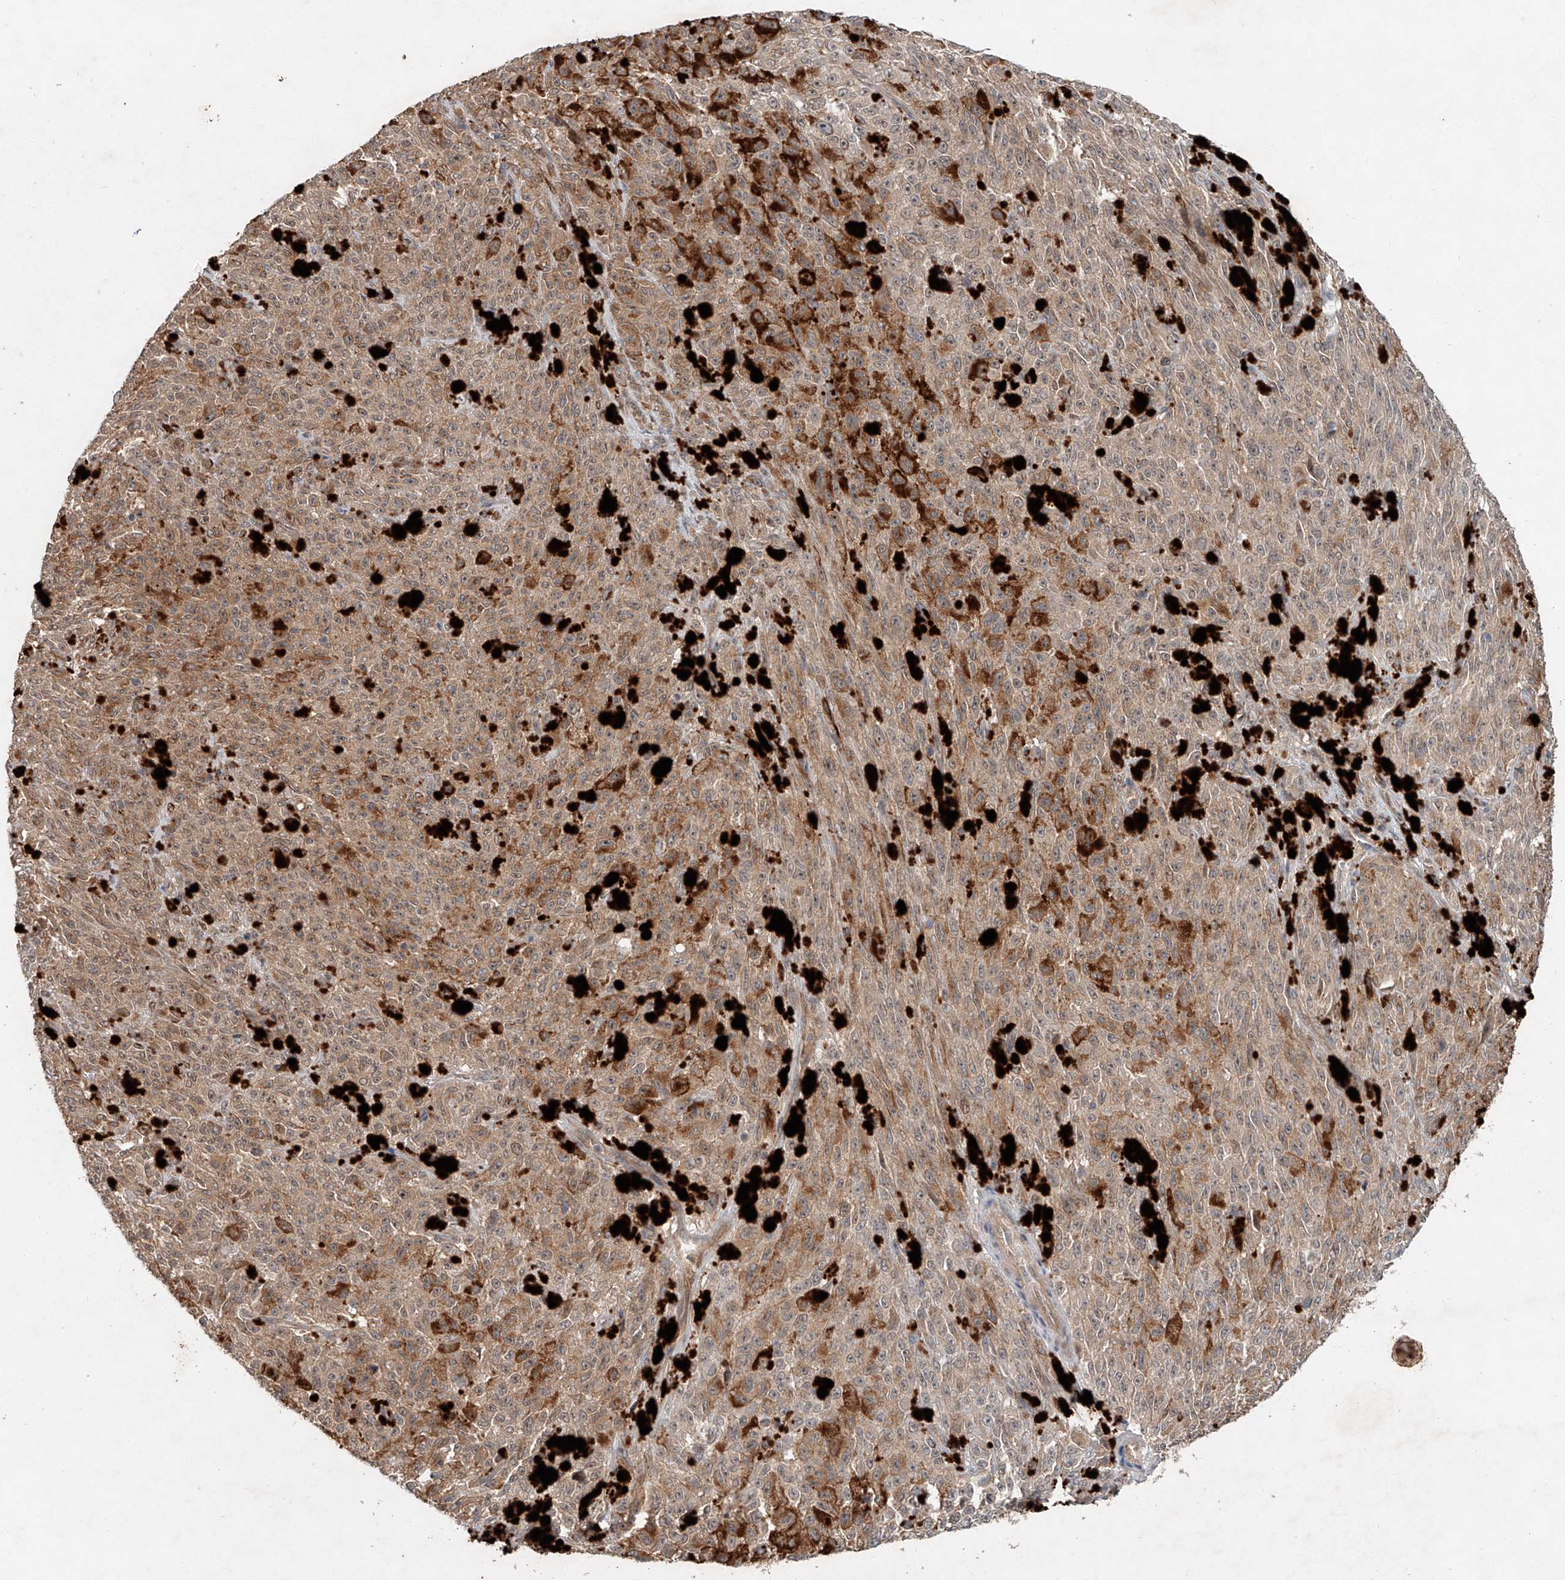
{"staining": {"intensity": "weak", "quantity": ">75%", "location": "cytoplasmic/membranous"}, "tissue": "melanoma", "cell_type": "Tumor cells", "image_type": "cancer", "snomed": [{"axis": "morphology", "description": "Malignant melanoma, NOS"}, {"axis": "topography", "description": "Skin"}], "caption": "Tumor cells reveal low levels of weak cytoplasmic/membranous positivity in about >75% of cells in melanoma.", "gene": "IER5", "patient": {"sex": "female", "age": 82}}